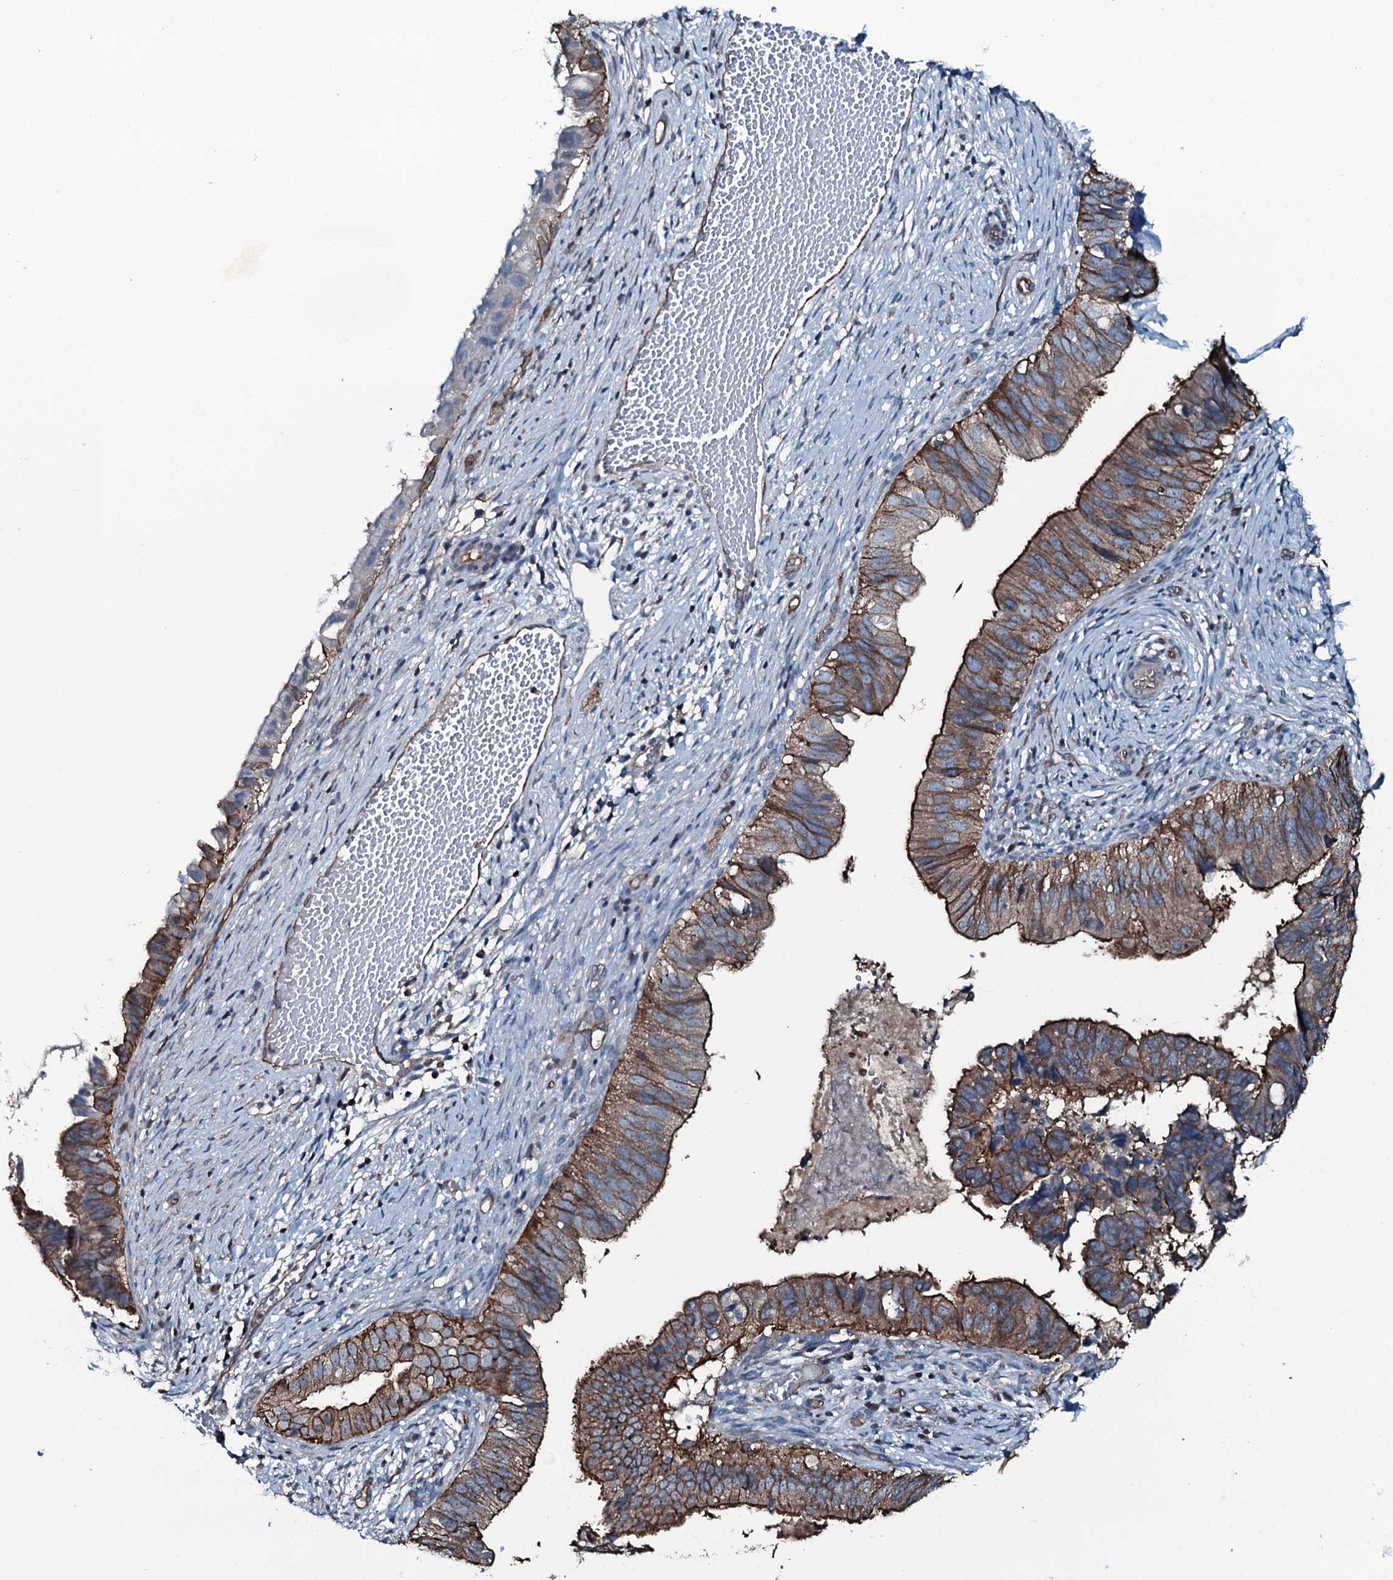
{"staining": {"intensity": "moderate", "quantity": ">75%", "location": "cytoplasmic/membranous"}, "tissue": "cervical cancer", "cell_type": "Tumor cells", "image_type": "cancer", "snomed": [{"axis": "morphology", "description": "Adenocarcinoma, NOS"}, {"axis": "topography", "description": "Cervix"}], "caption": "Protein staining exhibits moderate cytoplasmic/membranous expression in about >75% of tumor cells in adenocarcinoma (cervical).", "gene": "SLC25A38", "patient": {"sex": "female", "age": 42}}